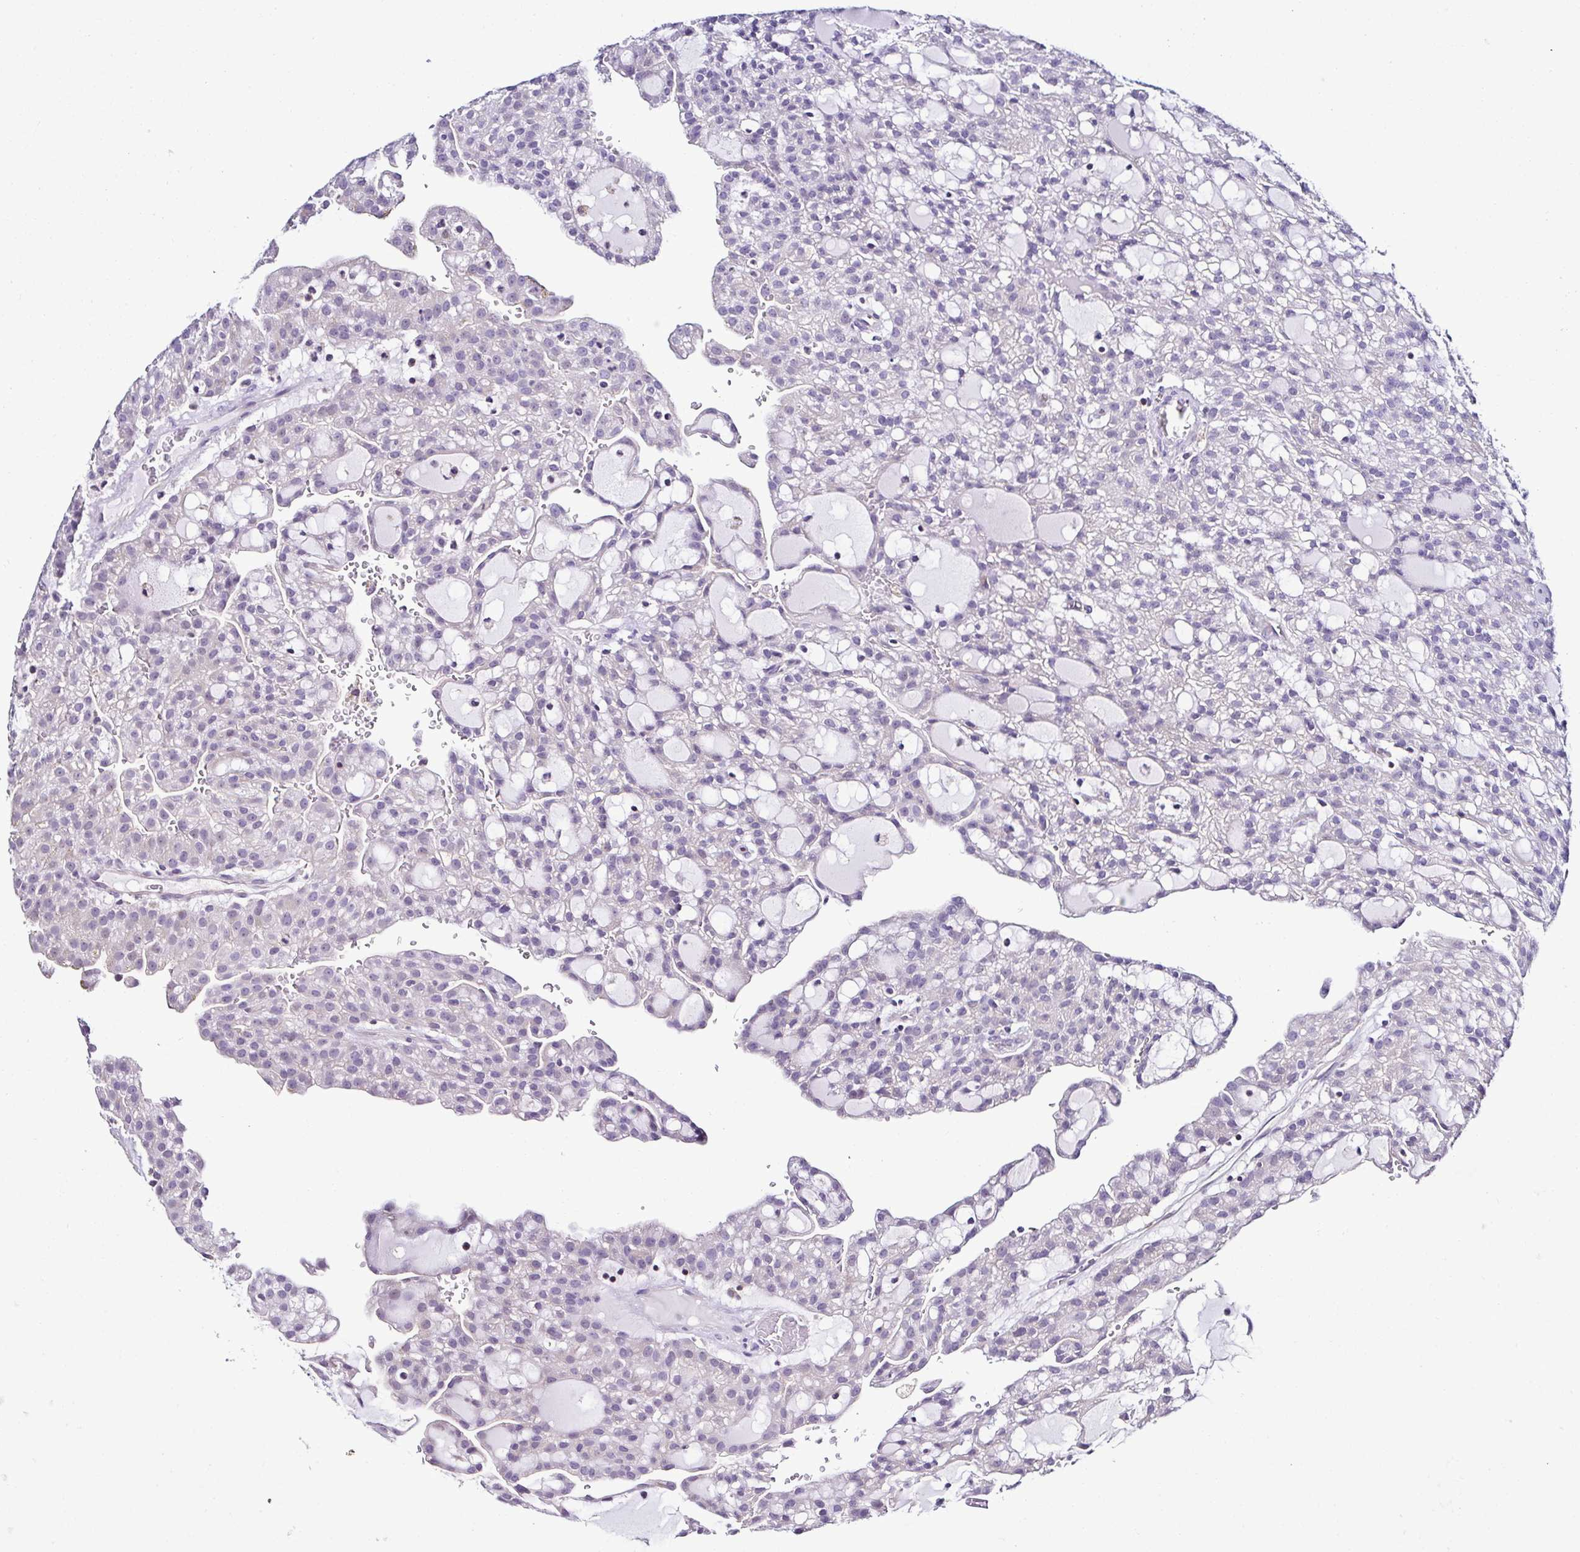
{"staining": {"intensity": "negative", "quantity": "none", "location": "none"}, "tissue": "renal cancer", "cell_type": "Tumor cells", "image_type": "cancer", "snomed": [{"axis": "morphology", "description": "Adenocarcinoma, NOS"}, {"axis": "topography", "description": "Kidney"}], "caption": "The photomicrograph exhibits no significant expression in tumor cells of renal cancer (adenocarcinoma).", "gene": "TNNT2", "patient": {"sex": "male", "age": 63}}